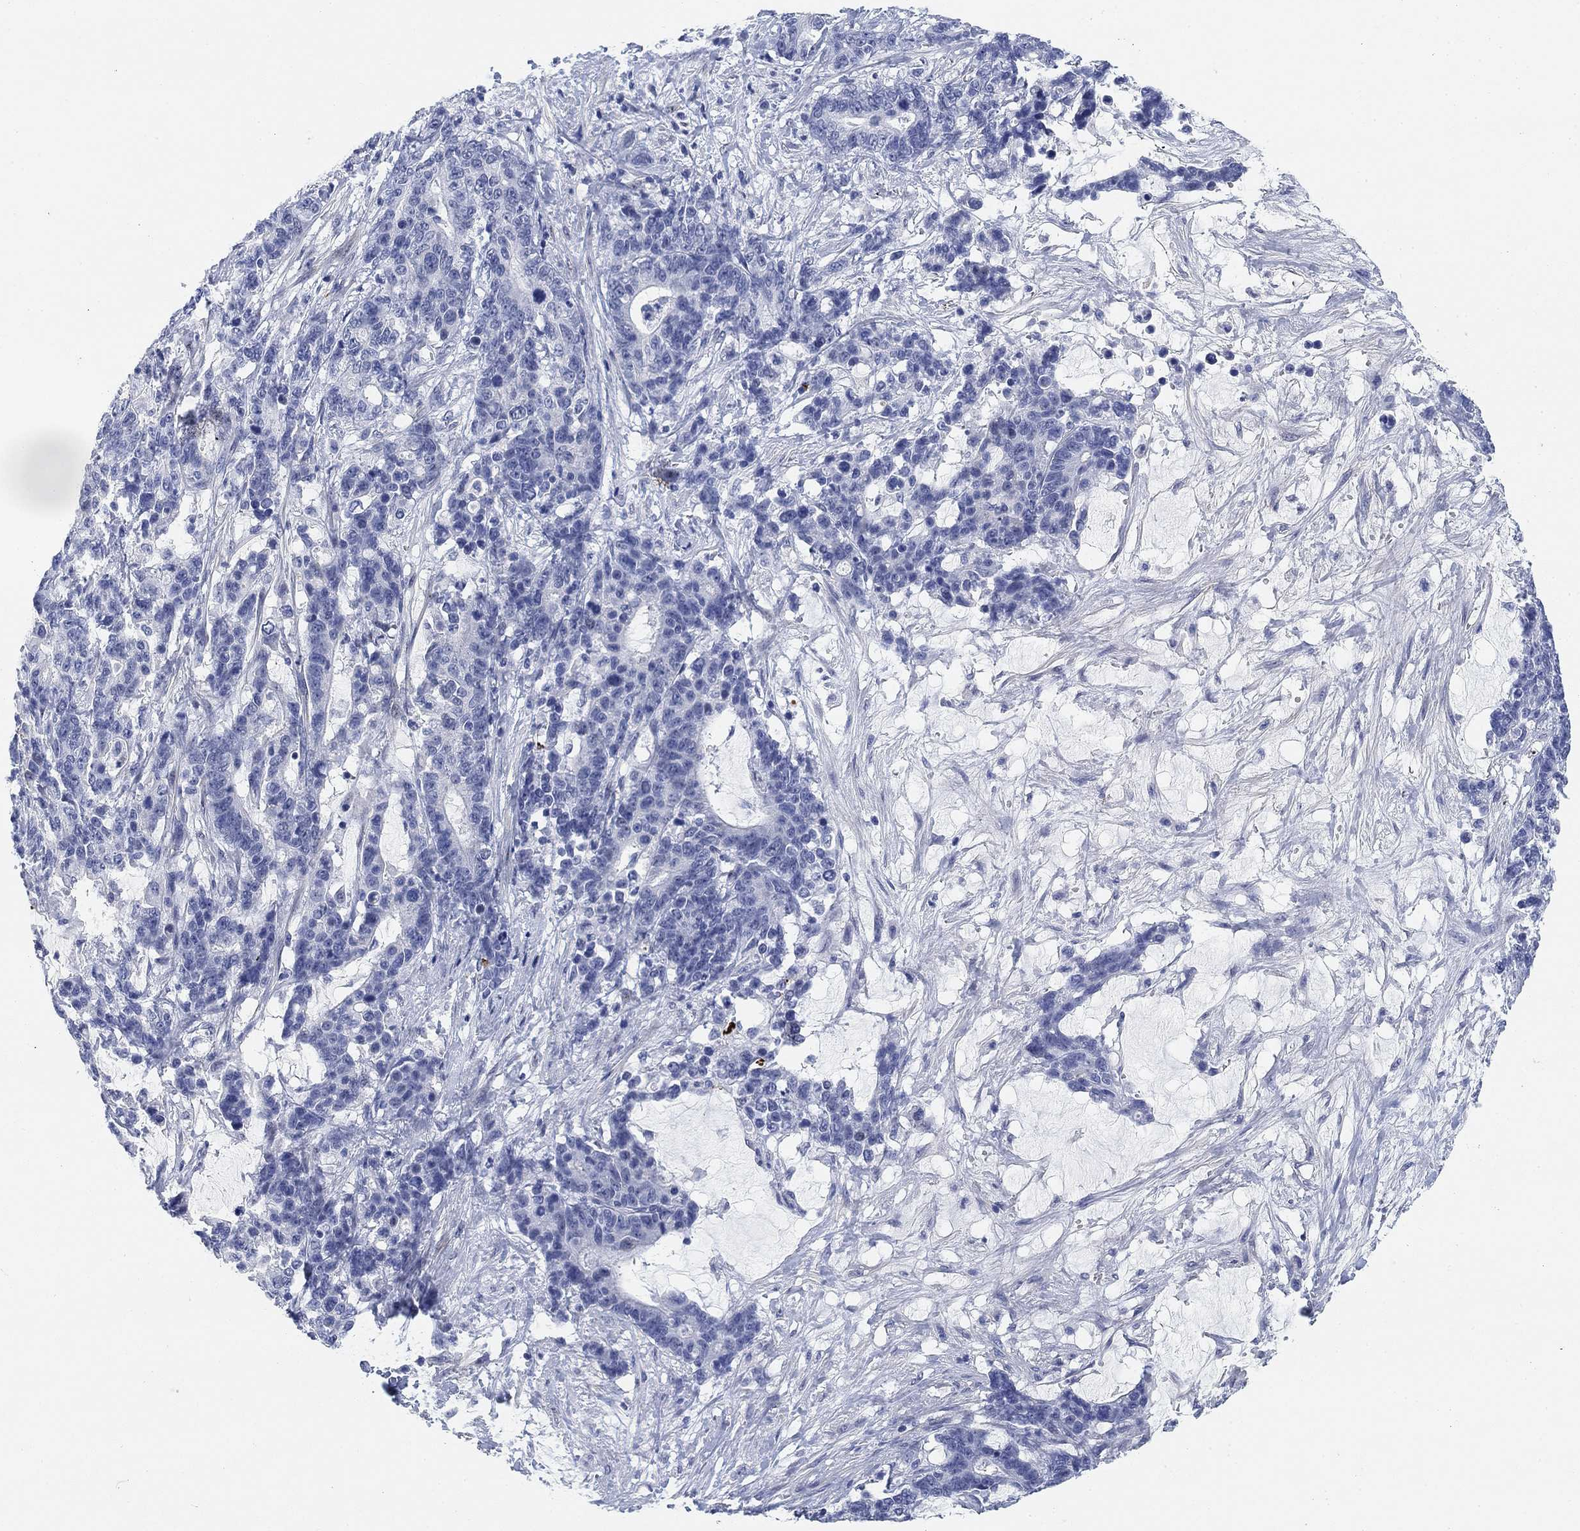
{"staining": {"intensity": "negative", "quantity": "none", "location": "none"}, "tissue": "stomach cancer", "cell_type": "Tumor cells", "image_type": "cancer", "snomed": [{"axis": "morphology", "description": "Normal tissue, NOS"}, {"axis": "morphology", "description": "Adenocarcinoma, NOS"}, {"axis": "topography", "description": "Stomach"}], "caption": "Tumor cells are negative for brown protein staining in stomach cancer.", "gene": "PAX6", "patient": {"sex": "female", "age": 64}}